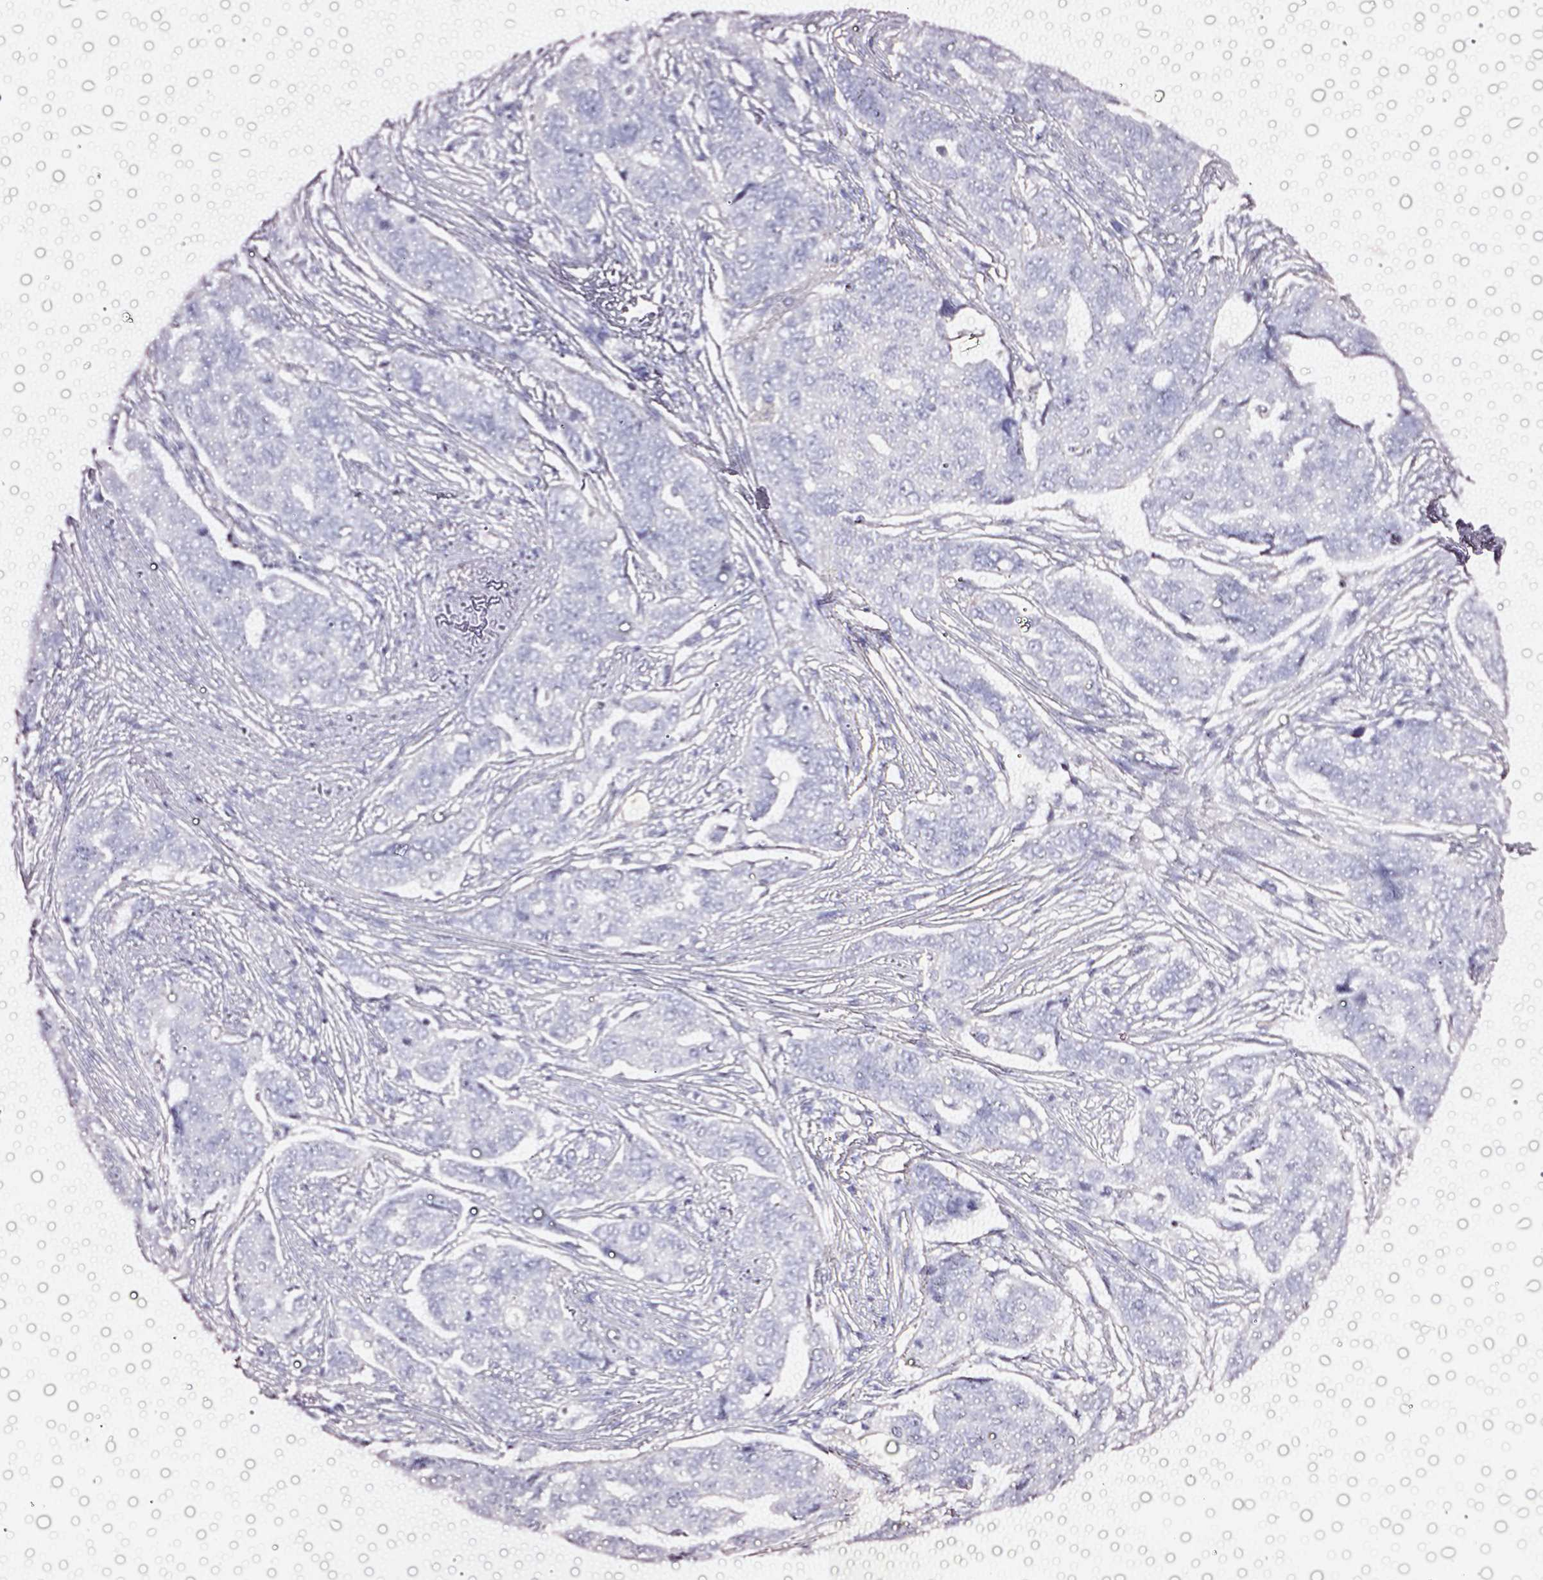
{"staining": {"intensity": "negative", "quantity": "none", "location": "none"}, "tissue": "ovarian cancer", "cell_type": "Tumor cells", "image_type": "cancer", "snomed": [{"axis": "morphology", "description": "Carcinoma, endometroid"}, {"axis": "topography", "description": "Ovary"}], "caption": "The immunohistochemistry histopathology image has no significant staining in tumor cells of ovarian cancer (endometroid carcinoma) tissue. (DAB (3,3'-diaminobenzidine) immunohistochemistry (IHC) with hematoxylin counter stain).", "gene": "CYB561A3", "patient": {"sex": "female", "age": 70}}